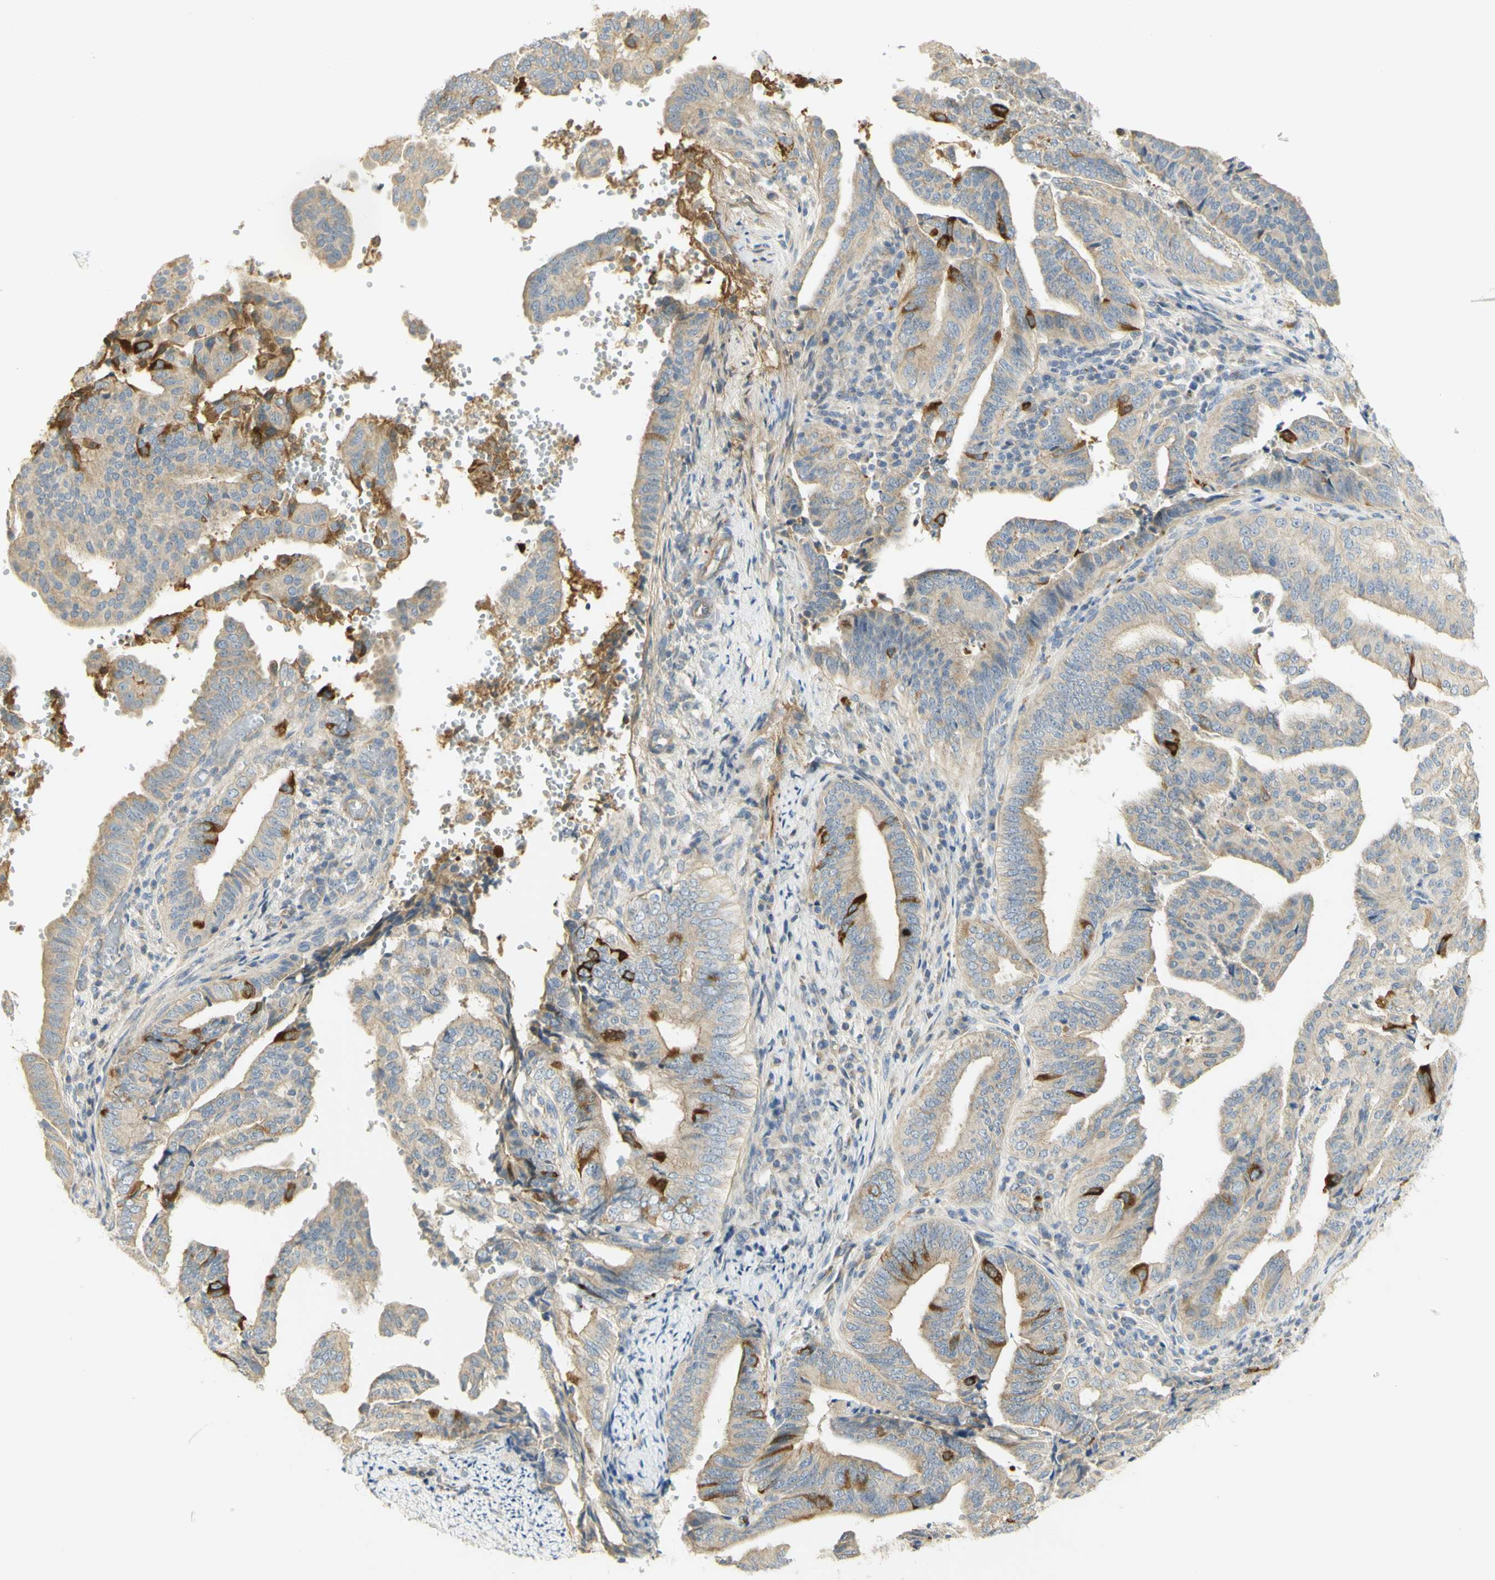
{"staining": {"intensity": "strong", "quantity": "<25%", "location": "cytoplasmic/membranous"}, "tissue": "endometrial cancer", "cell_type": "Tumor cells", "image_type": "cancer", "snomed": [{"axis": "morphology", "description": "Adenocarcinoma, NOS"}, {"axis": "topography", "description": "Endometrium"}], "caption": "Immunohistochemical staining of human adenocarcinoma (endometrial) displays medium levels of strong cytoplasmic/membranous protein positivity in approximately <25% of tumor cells. The staining was performed using DAB (3,3'-diaminobenzidine) to visualize the protein expression in brown, while the nuclei were stained in blue with hematoxylin (Magnification: 20x).", "gene": "KIF11", "patient": {"sex": "female", "age": 58}}